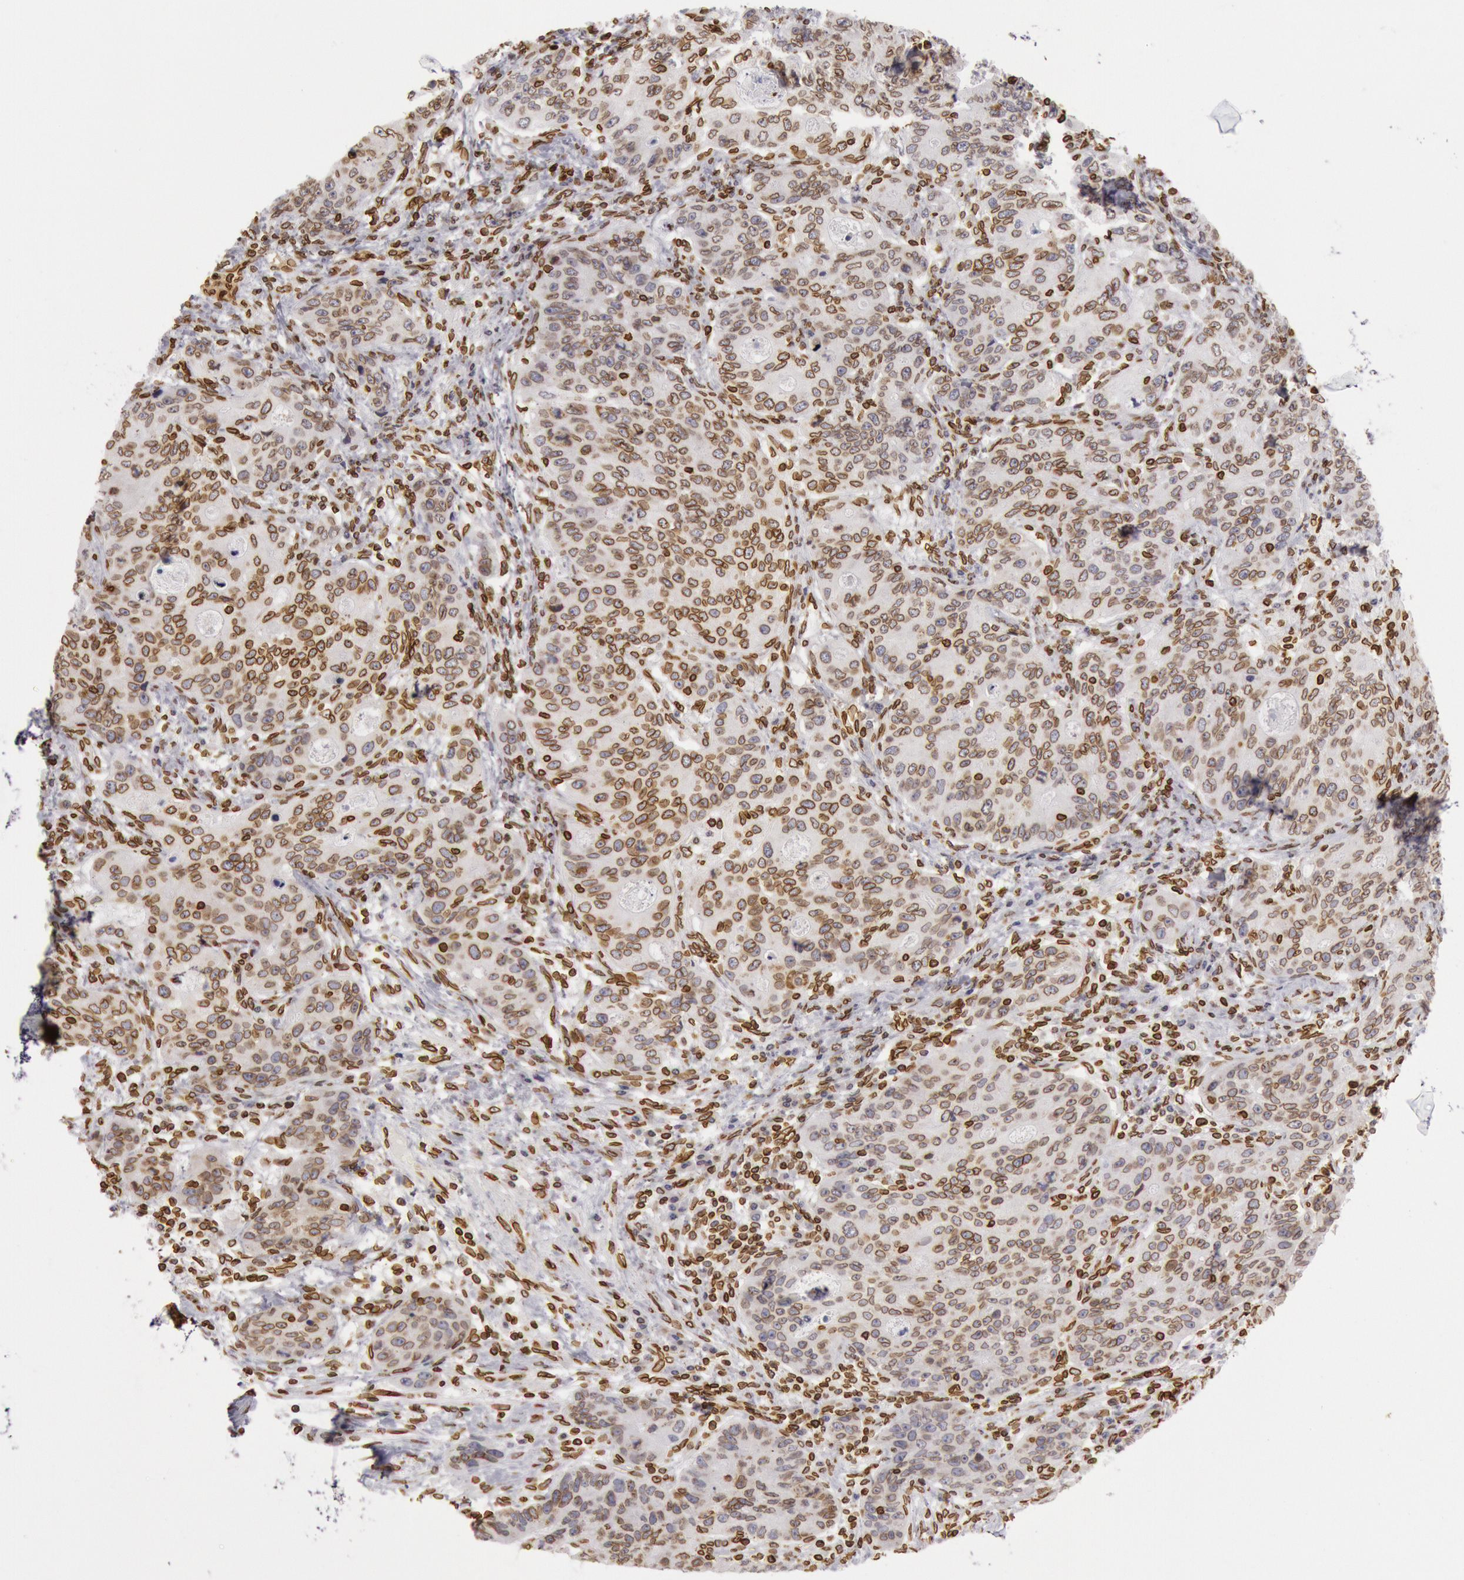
{"staining": {"intensity": "moderate", "quantity": ">75%", "location": "cytoplasmic/membranous,nuclear"}, "tissue": "stomach cancer", "cell_type": "Tumor cells", "image_type": "cancer", "snomed": [{"axis": "morphology", "description": "Adenocarcinoma, NOS"}, {"axis": "topography", "description": "Esophagus"}, {"axis": "topography", "description": "Stomach"}], "caption": "Brown immunohistochemical staining in stomach cancer displays moderate cytoplasmic/membranous and nuclear positivity in approximately >75% of tumor cells.", "gene": "SUN2", "patient": {"sex": "male", "age": 74}}